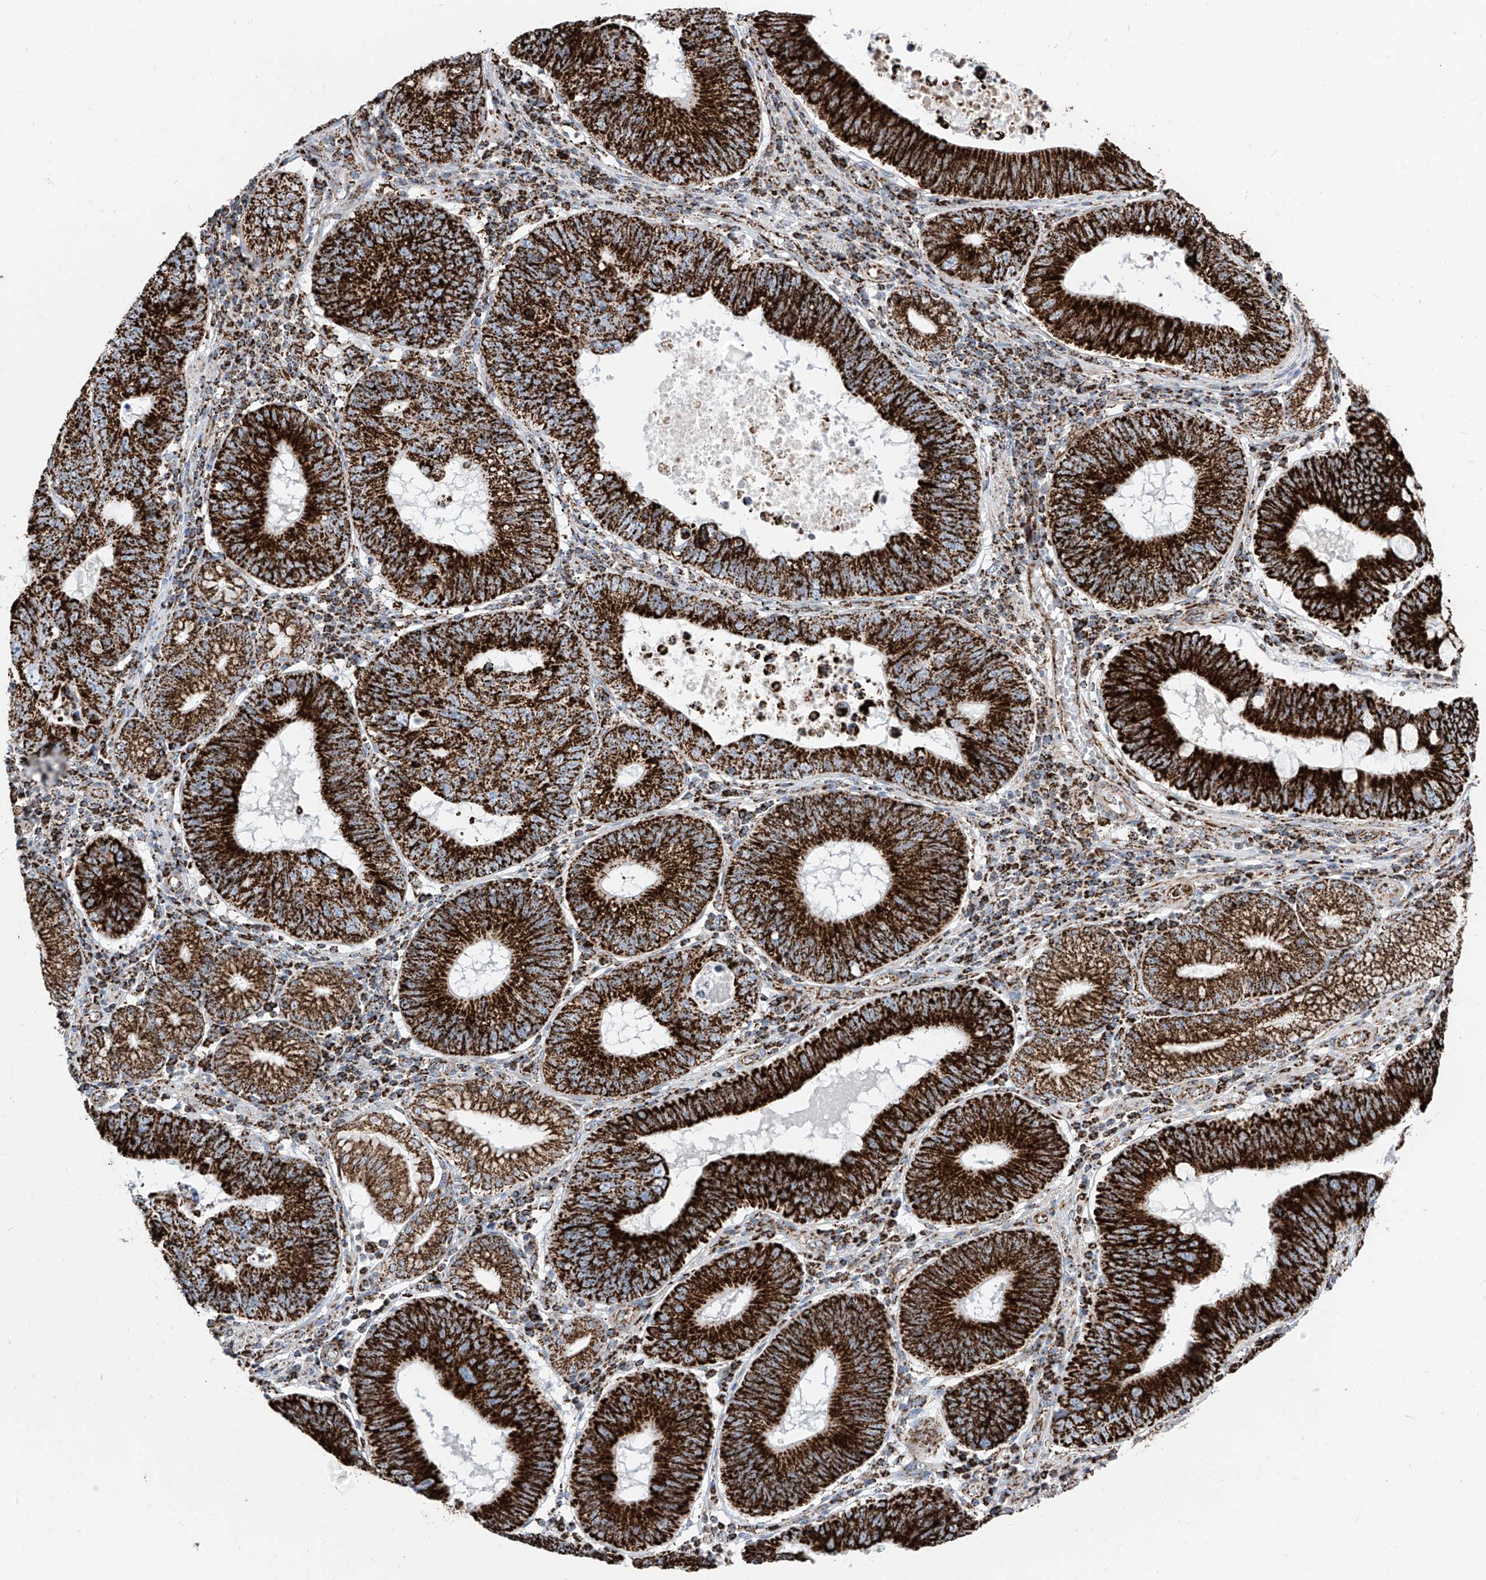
{"staining": {"intensity": "strong", "quantity": ">75%", "location": "cytoplasmic/membranous"}, "tissue": "stomach cancer", "cell_type": "Tumor cells", "image_type": "cancer", "snomed": [{"axis": "morphology", "description": "Adenocarcinoma, NOS"}, {"axis": "topography", "description": "Stomach"}], "caption": "Adenocarcinoma (stomach) was stained to show a protein in brown. There is high levels of strong cytoplasmic/membranous positivity in approximately >75% of tumor cells.", "gene": "COX5B", "patient": {"sex": "male", "age": 59}}